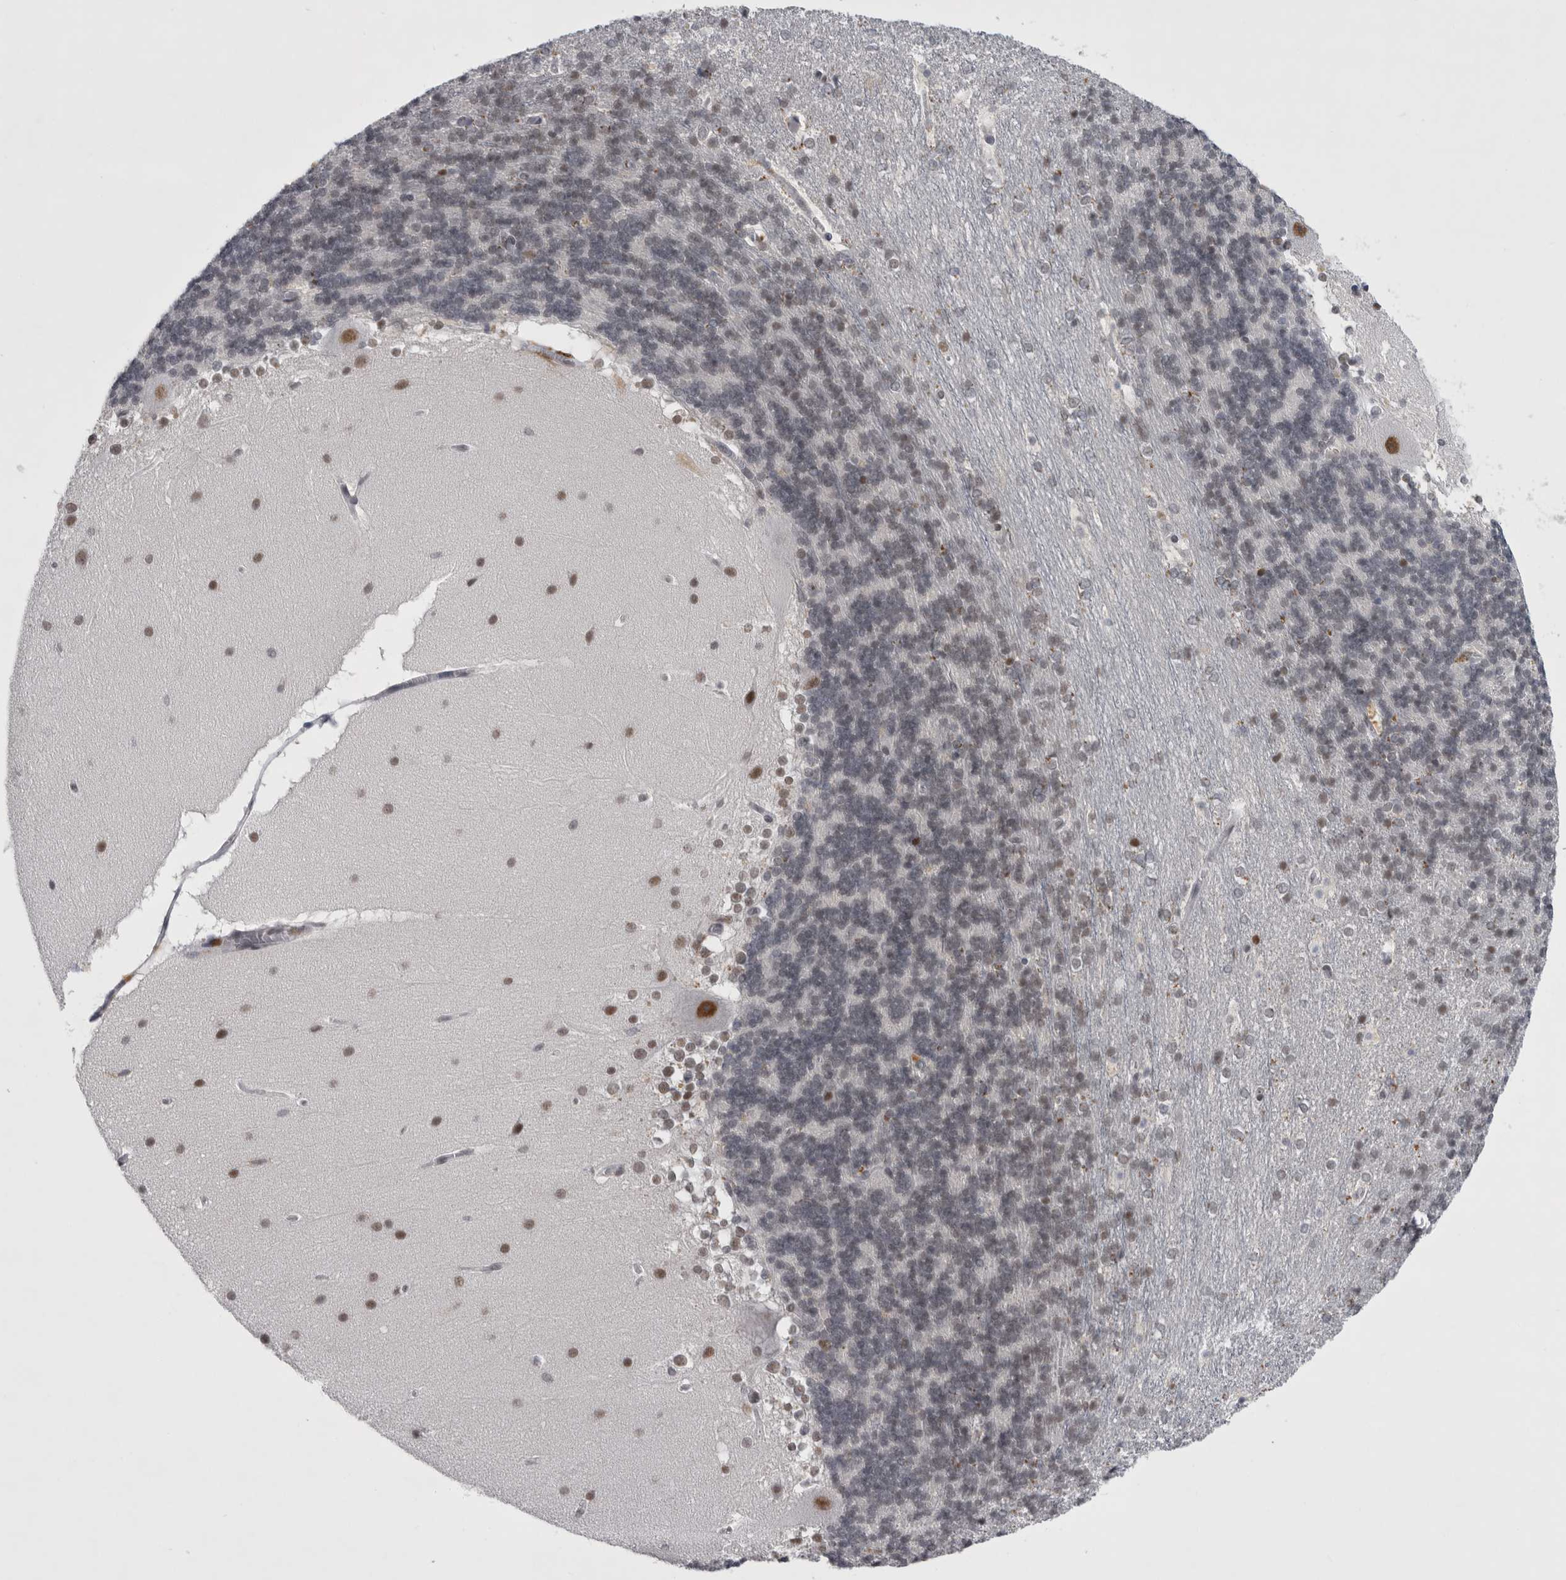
{"staining": {"intensity": "weak", "quantity": "<25%", "location": "nuclear"}, "tissue": "cerebellum", "cell_type": "Cells in granular layer", "image_type": "normal", "snomed": [{"axis": "morphology", "description": "Normal tissue, NOS"}, {"axis": "topography", "description": "Cerebellum"}], "caption": "High power microscopy micrograph of an immunohistochemistry photomicrograph of normal cerebellum, revealing no significant expression in cells in granular layer.", "gene": "PSMB2", "patient": {"sex": "female", "age": 19}}